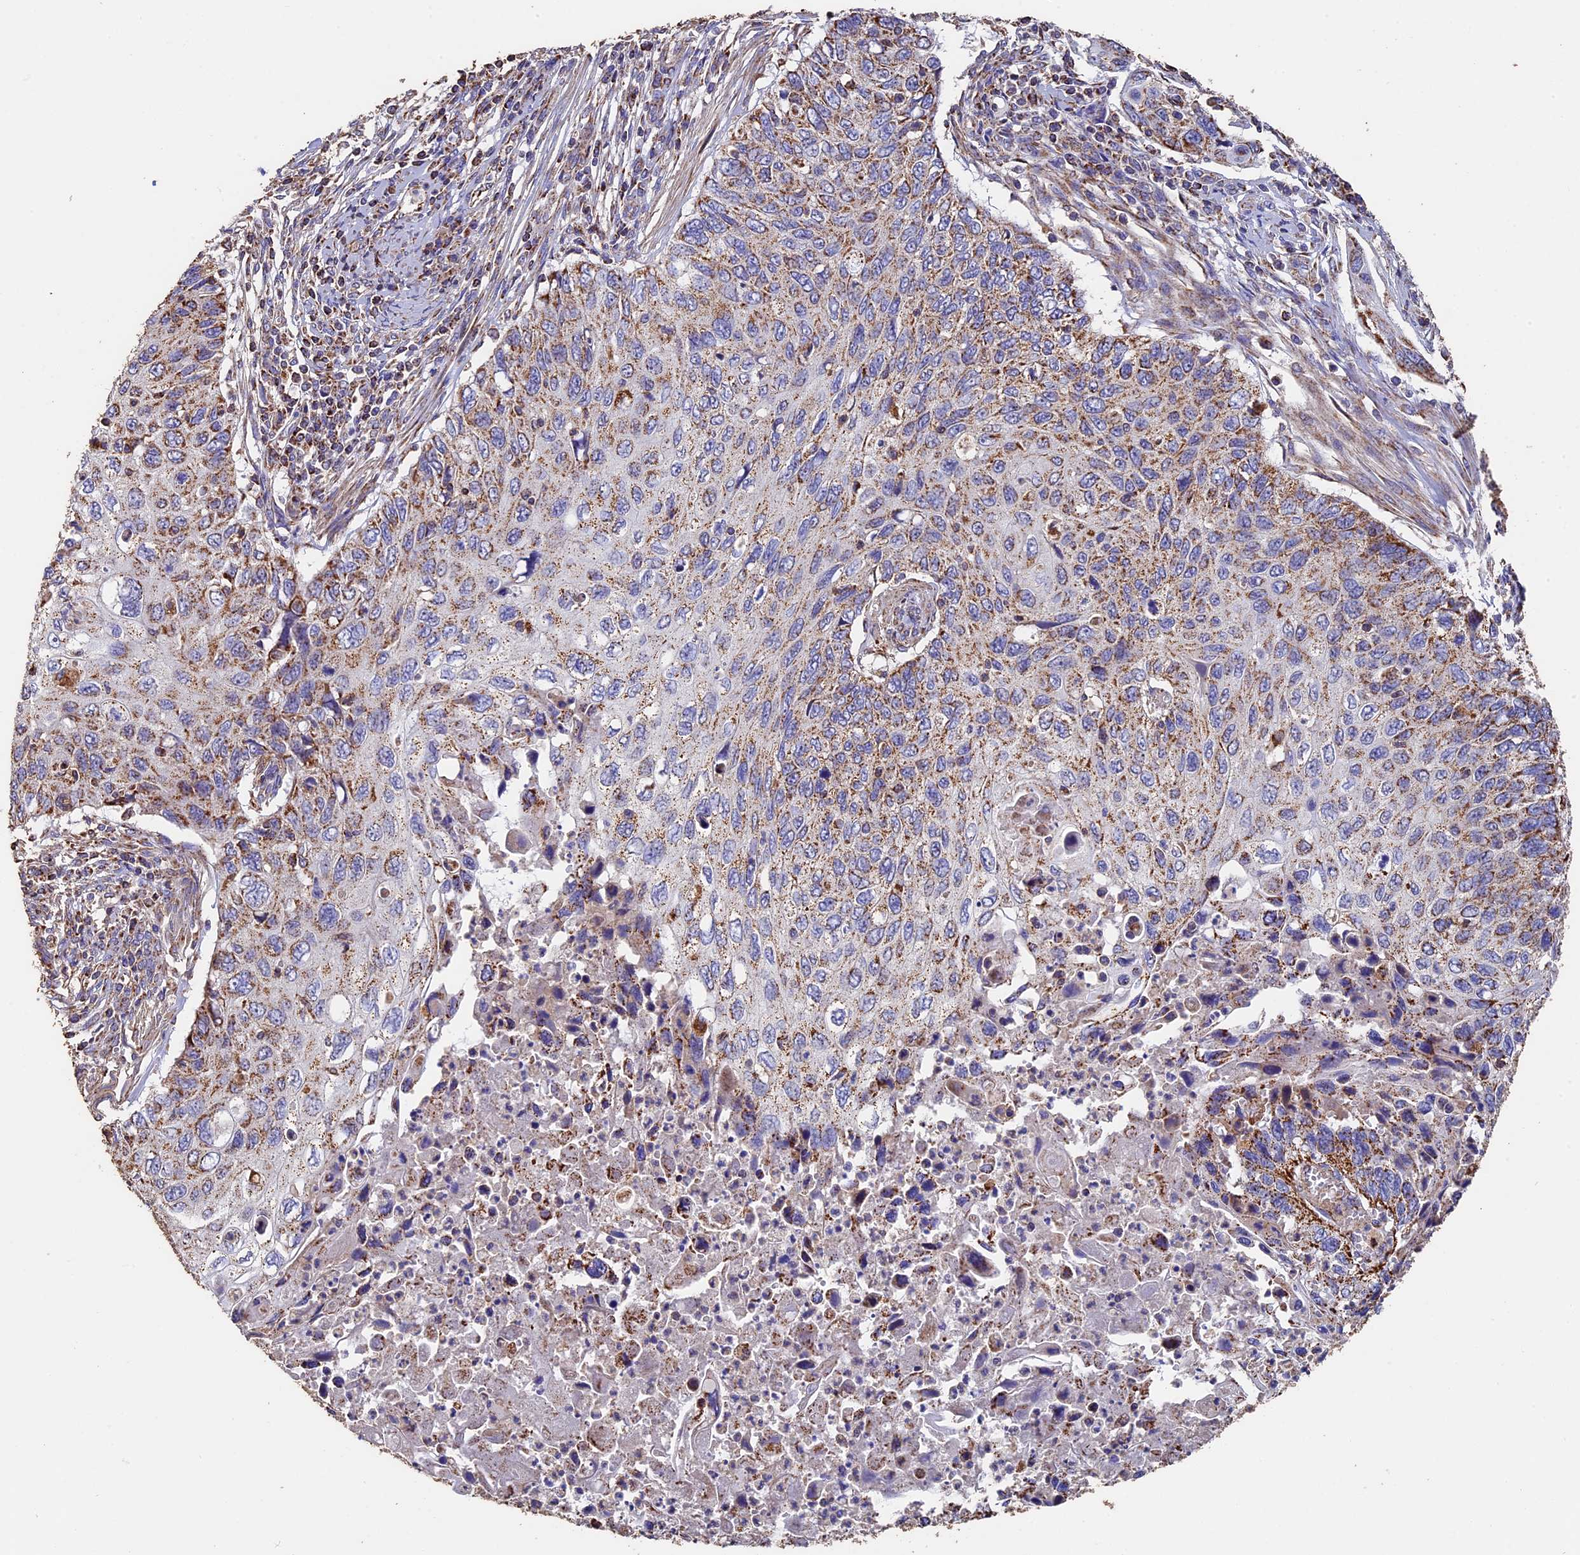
{"staining": {"intensity": "moderate", "quantity": ">75%", "location": "cytoplasmic/membranous"}, "tissue": "cervical cancer", "cell_type": "Tumor cells", "image_type": "cancer", "snomed": [{"axis": "morphology", "description": "Squamous cell carcinoma, NOS"}, {"axis": "topography", "description": "Cervix"}], "caption": "Immunohistochemistry (DAB (3,3'-diaminobenzidine)) staining of cervical cancer (squamous cell carcinoma) reveals moderate cytoplasmic/membranous protein staining in approximately >75% of tumor cells.", "gene": "ADAT1", "patient": {"sex": "female", "age": 70}}